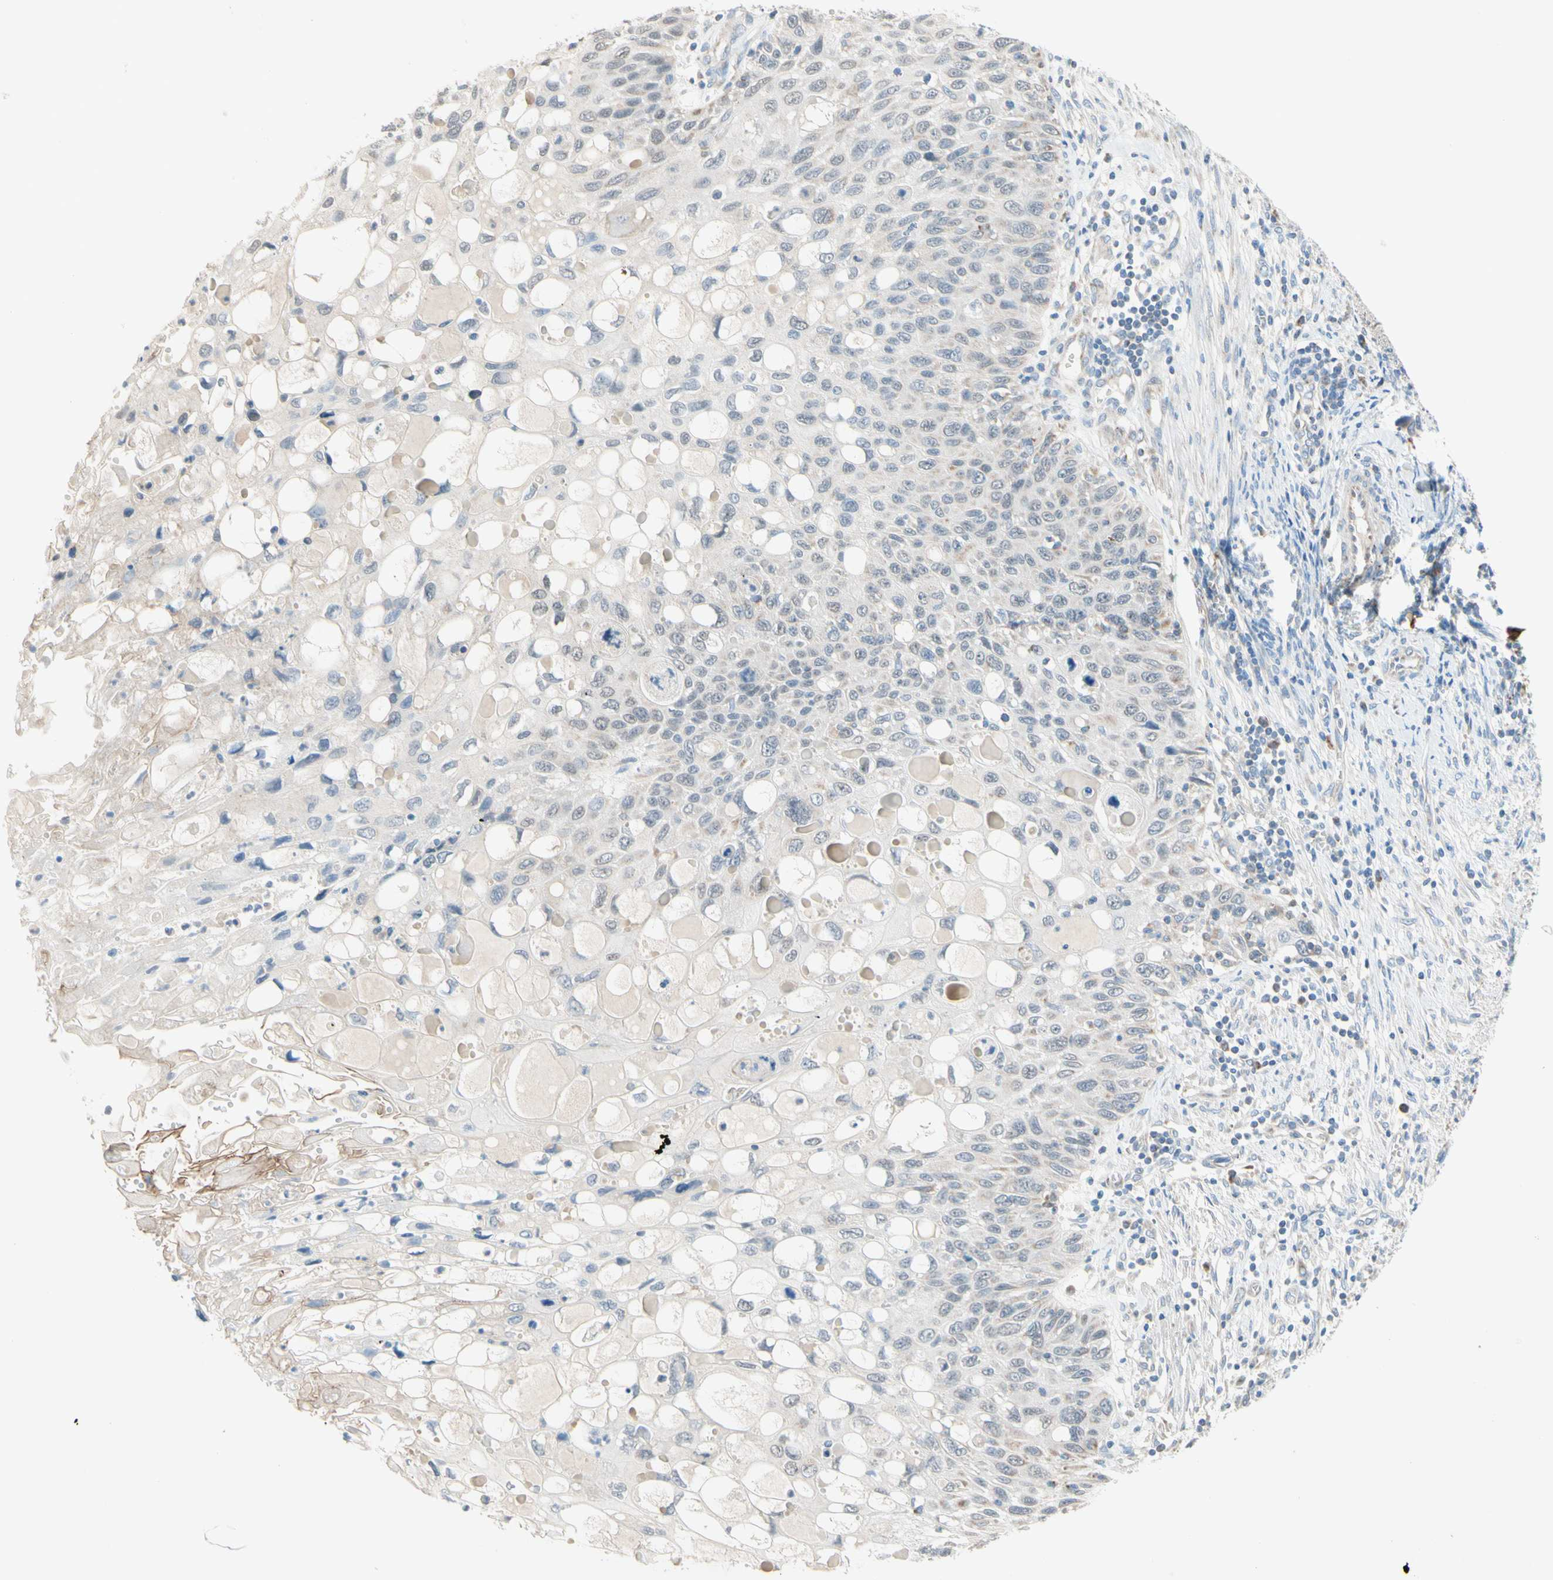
{"staining": {"intensity": "weak", "quantity": "<25%", "location": "cytoplasmic/membranous"}, "tissue": "cervical cancer", "cell_type": "Tumor cells", "image_type": "cancer", "snomed": [{"axis": "morphology", "description": "Squamous cell carcinoma, NOS"}, {"axis": "topography", "description": "Cervix"}], "caption": "Histopathology image shows no protein expression in tumor cells of cervical squamous cell carcinoma tissue.", "gene": "MFF", "patient": {"sex": "female", "age": 70}}